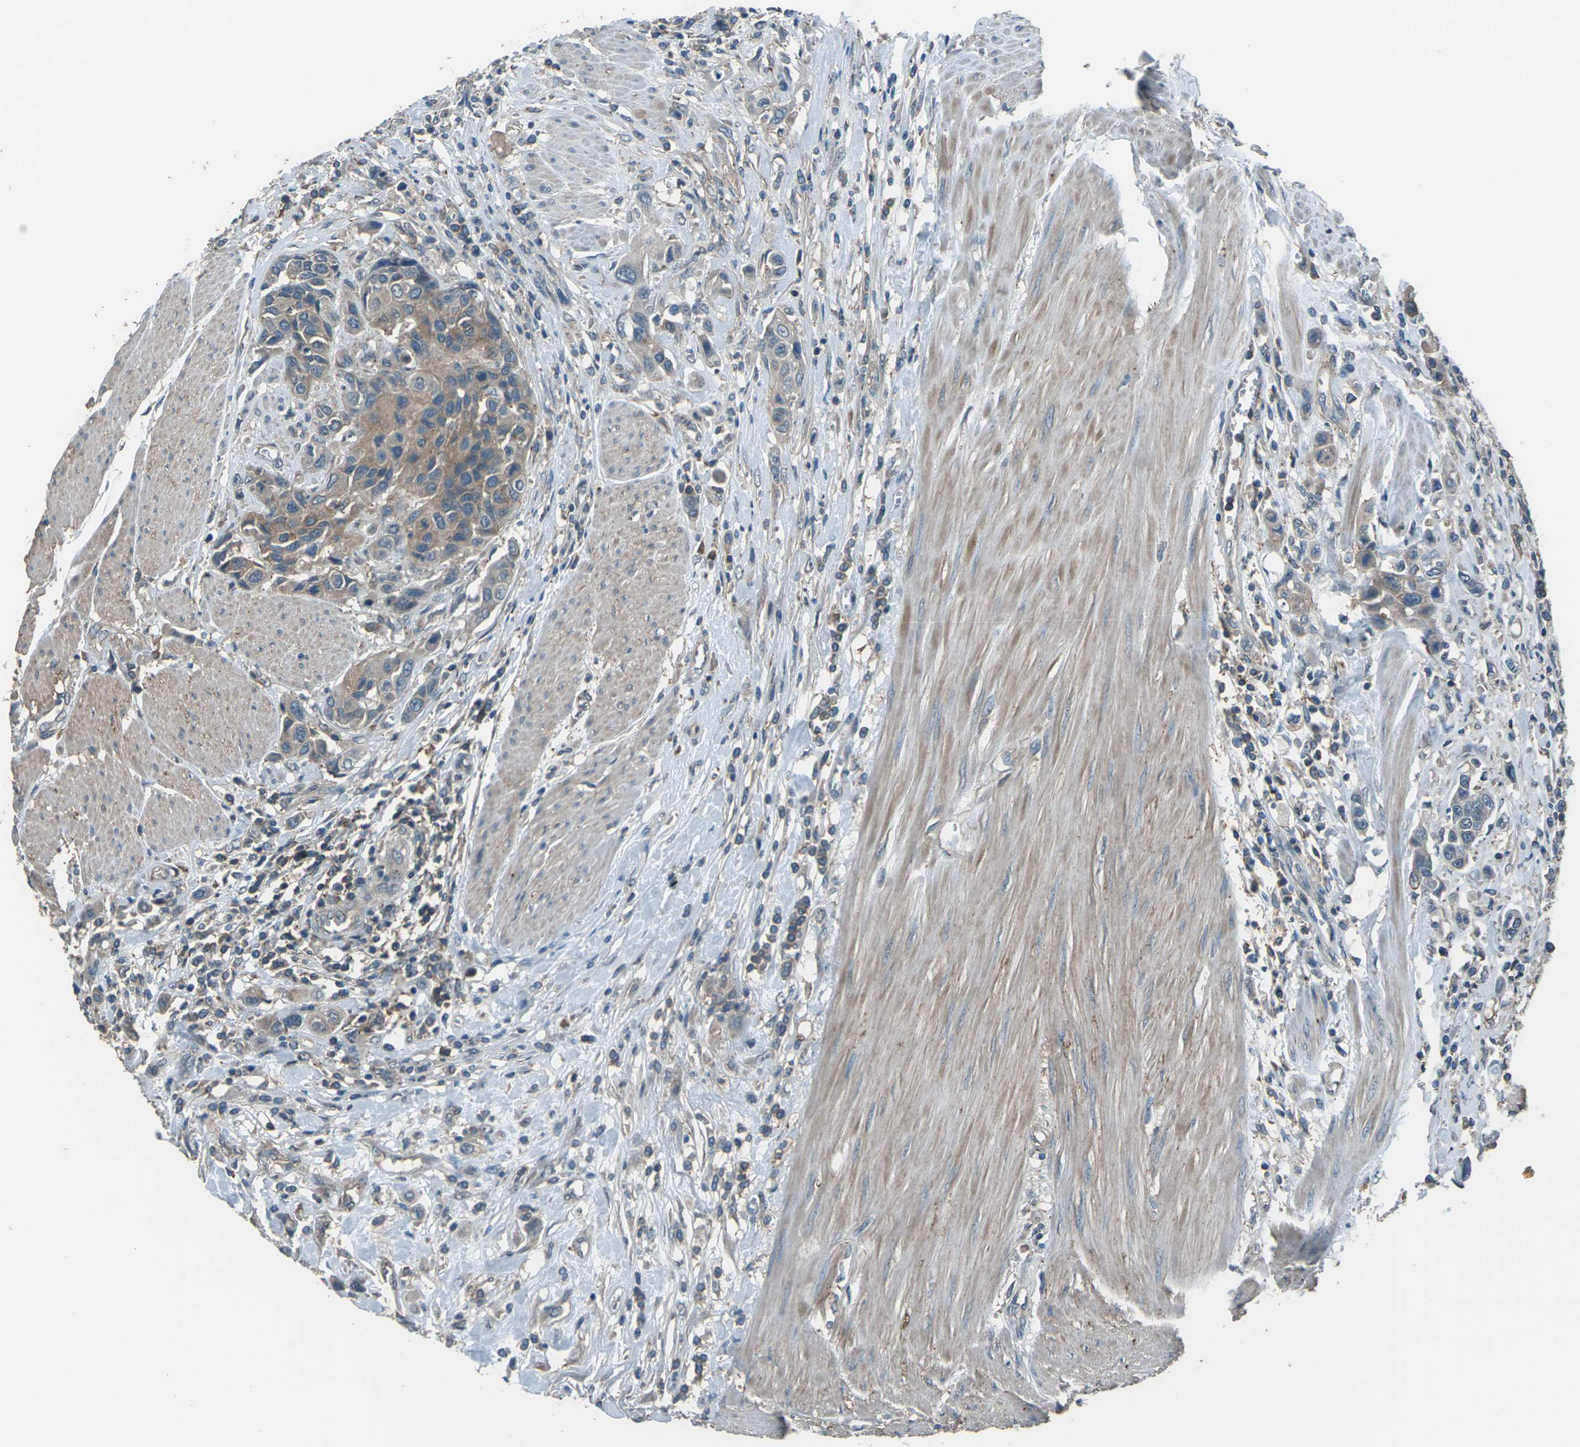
{"staining": {"intensity": "weak", "quantity": ">75%", "location": "cytoplasmic/membranous"}, "tissue": "urothelial cancer", "cell_type": "Tumor cells", "image_type": "cancer", "snomed": [{"axis": "morphology", "description": "Urothelial carcinoma, High grade"}, {"axis": "topography", "description": "Urinary bladder"}], "caption": "Protein expression by immunohistochemistry displays weak cytoplasmic/membranous positivity in approximately >75% of tumor cells in urothelial carcinoma (high-grade).", "gene": "CMTM4", "patient": {"sex": "male", "age": 50}}